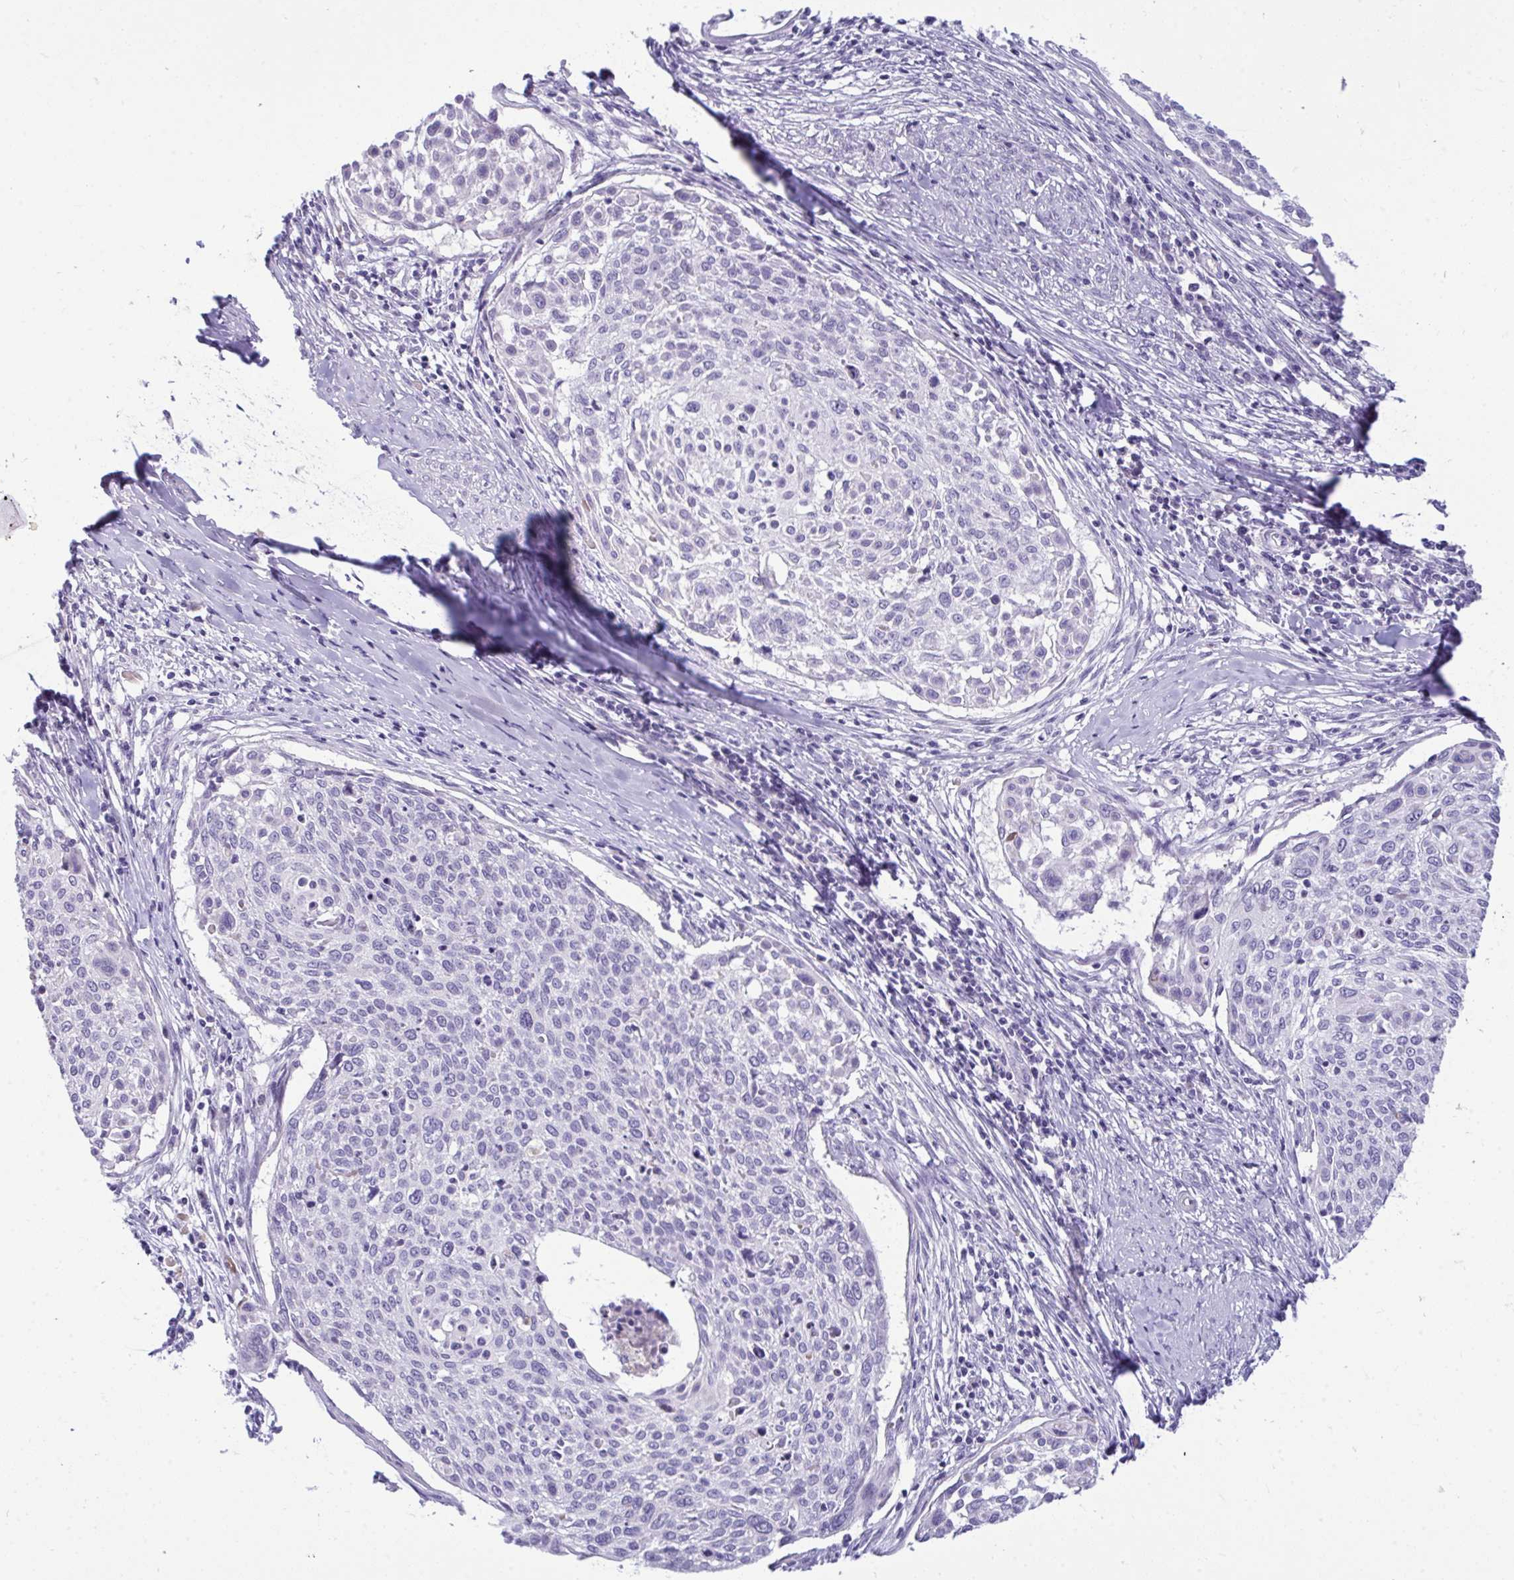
{"staining": {"intensity": "negative", "quantity": "none", "location": "none"}, "tissue": "cervical cancer", "cell_type": "Tumor cells", "image_type": "cancer", "snomed": [{"axis": "morphology", "description": "Squamous cell carcinoma, NOS"}, {"axis": "topography", "description": "Cervix"}], "caption": "Immunohistochemical staining of squamous cell carcinoma (cervical) reveals no significant positivity in tumor cells.", "gene": "PIGZ", "patient": {"sex": "female", "age": 49}}